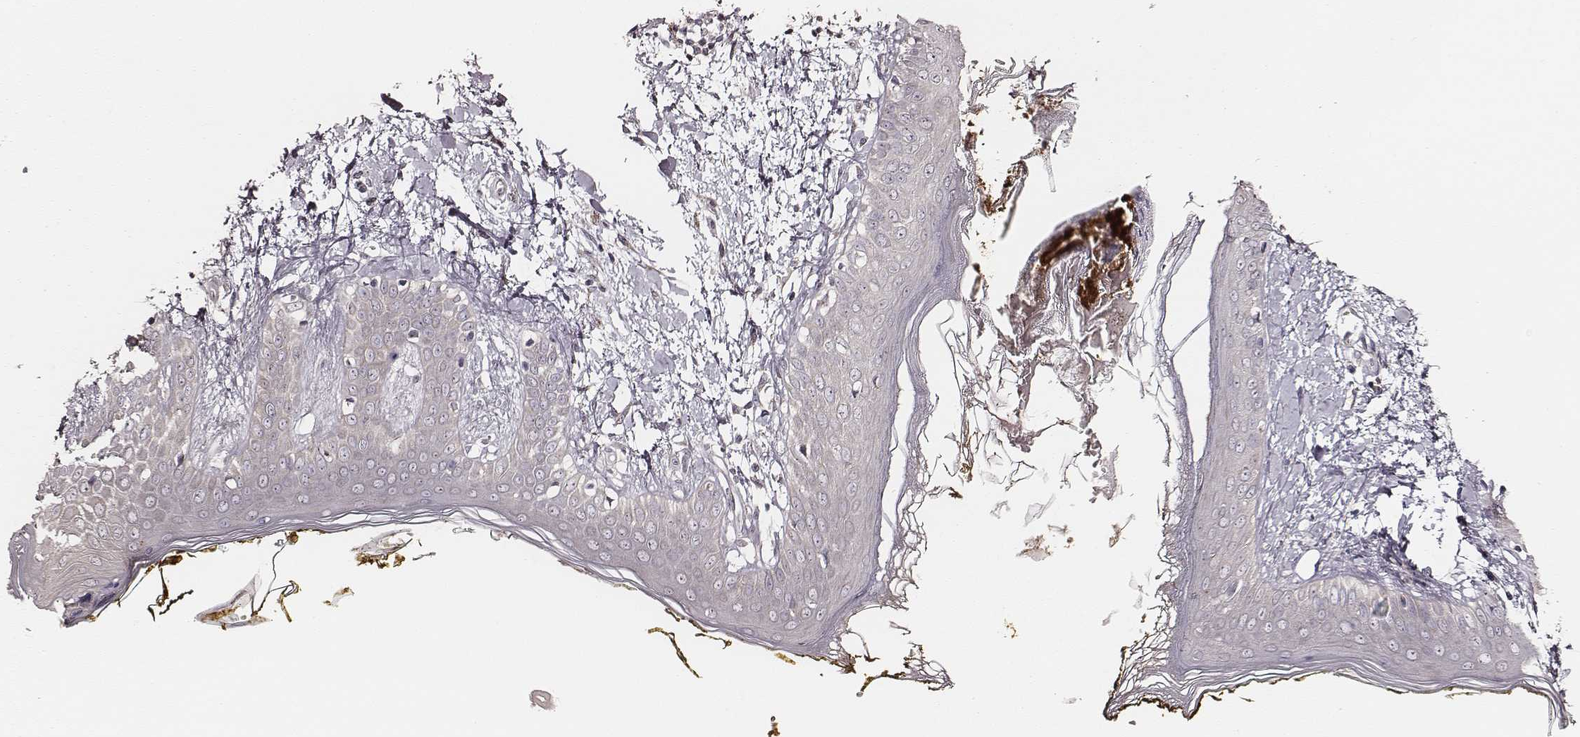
{"staining": {"intensity": "negative", "quantity": "none", "location": "none"}, "tissue": "skin", "cell_type": "Fibroblasts", "image_type": "normal", "snomed": [{"axis": "morphology", "description": "Normal tissue, NOS"}, {"axis": "topography", "description": "Skin"}], "caption": "Histopathology image shows no protein positivity in fibroblasts of unremarkable skin. The staining was performed using DAB to visualize the protein expression in brown, while the nuclei were stained in blue with hematoxylin (Magnification: 20x).", "gene": "ABCA7", "patient": {"sex": "female", "age": 34}}